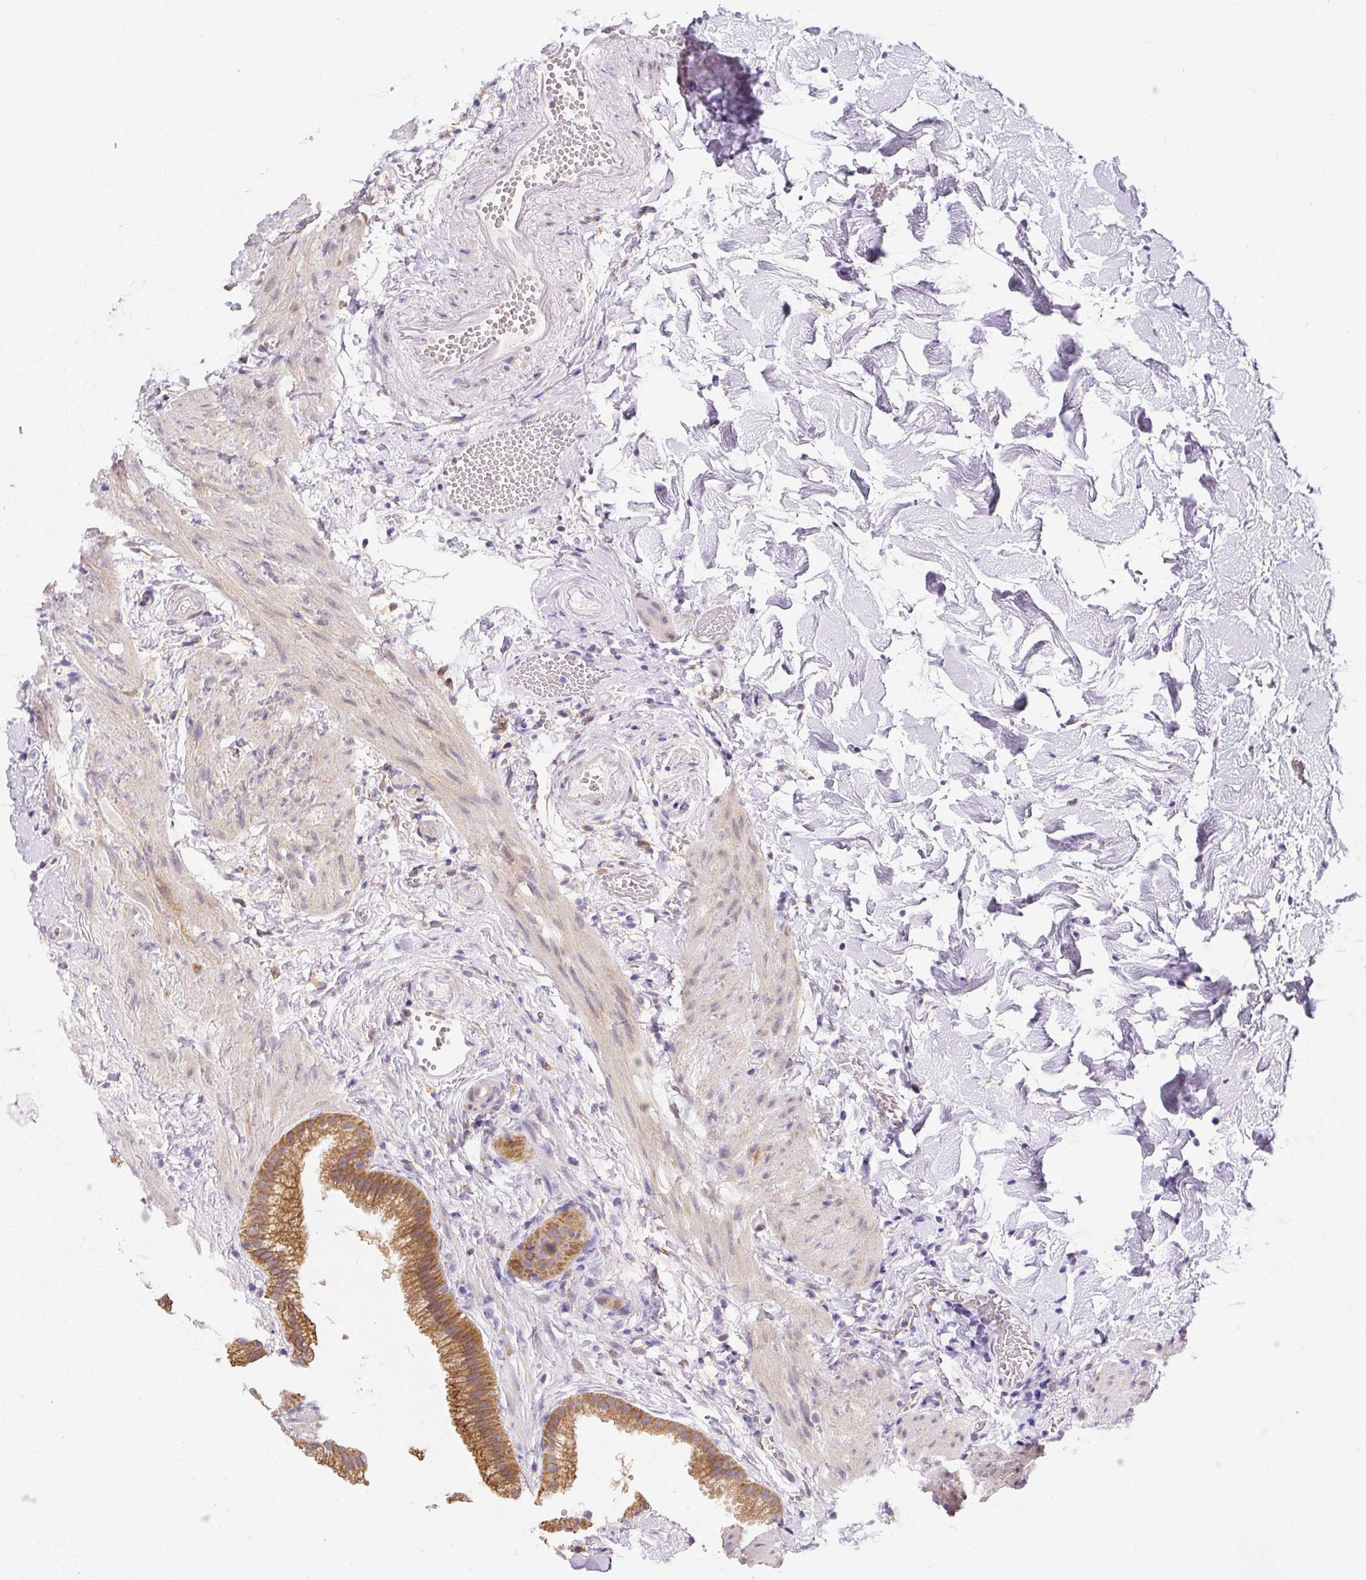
{"staining": {"intensity": "moderate", "quantity": "25%-75%", "location": "cytoplasmic/membranous"}, "tissue": "gallbladder", "cell_type": "Glandular cells", "image_type": "normal", "snomed": [{"axis": "morphology", "description": "Normal tissue, NOS"}, {"axis": "topography", "description": "Gallbladder"}], "caption": "Protein staining of unremarkable gallbladder exhibits moderate cytoplasmic/membranous staining in about 25%-75% of glandular cells.", "gene": "PLA2G4A", "patient": {"sex": "female", "age": 63}}